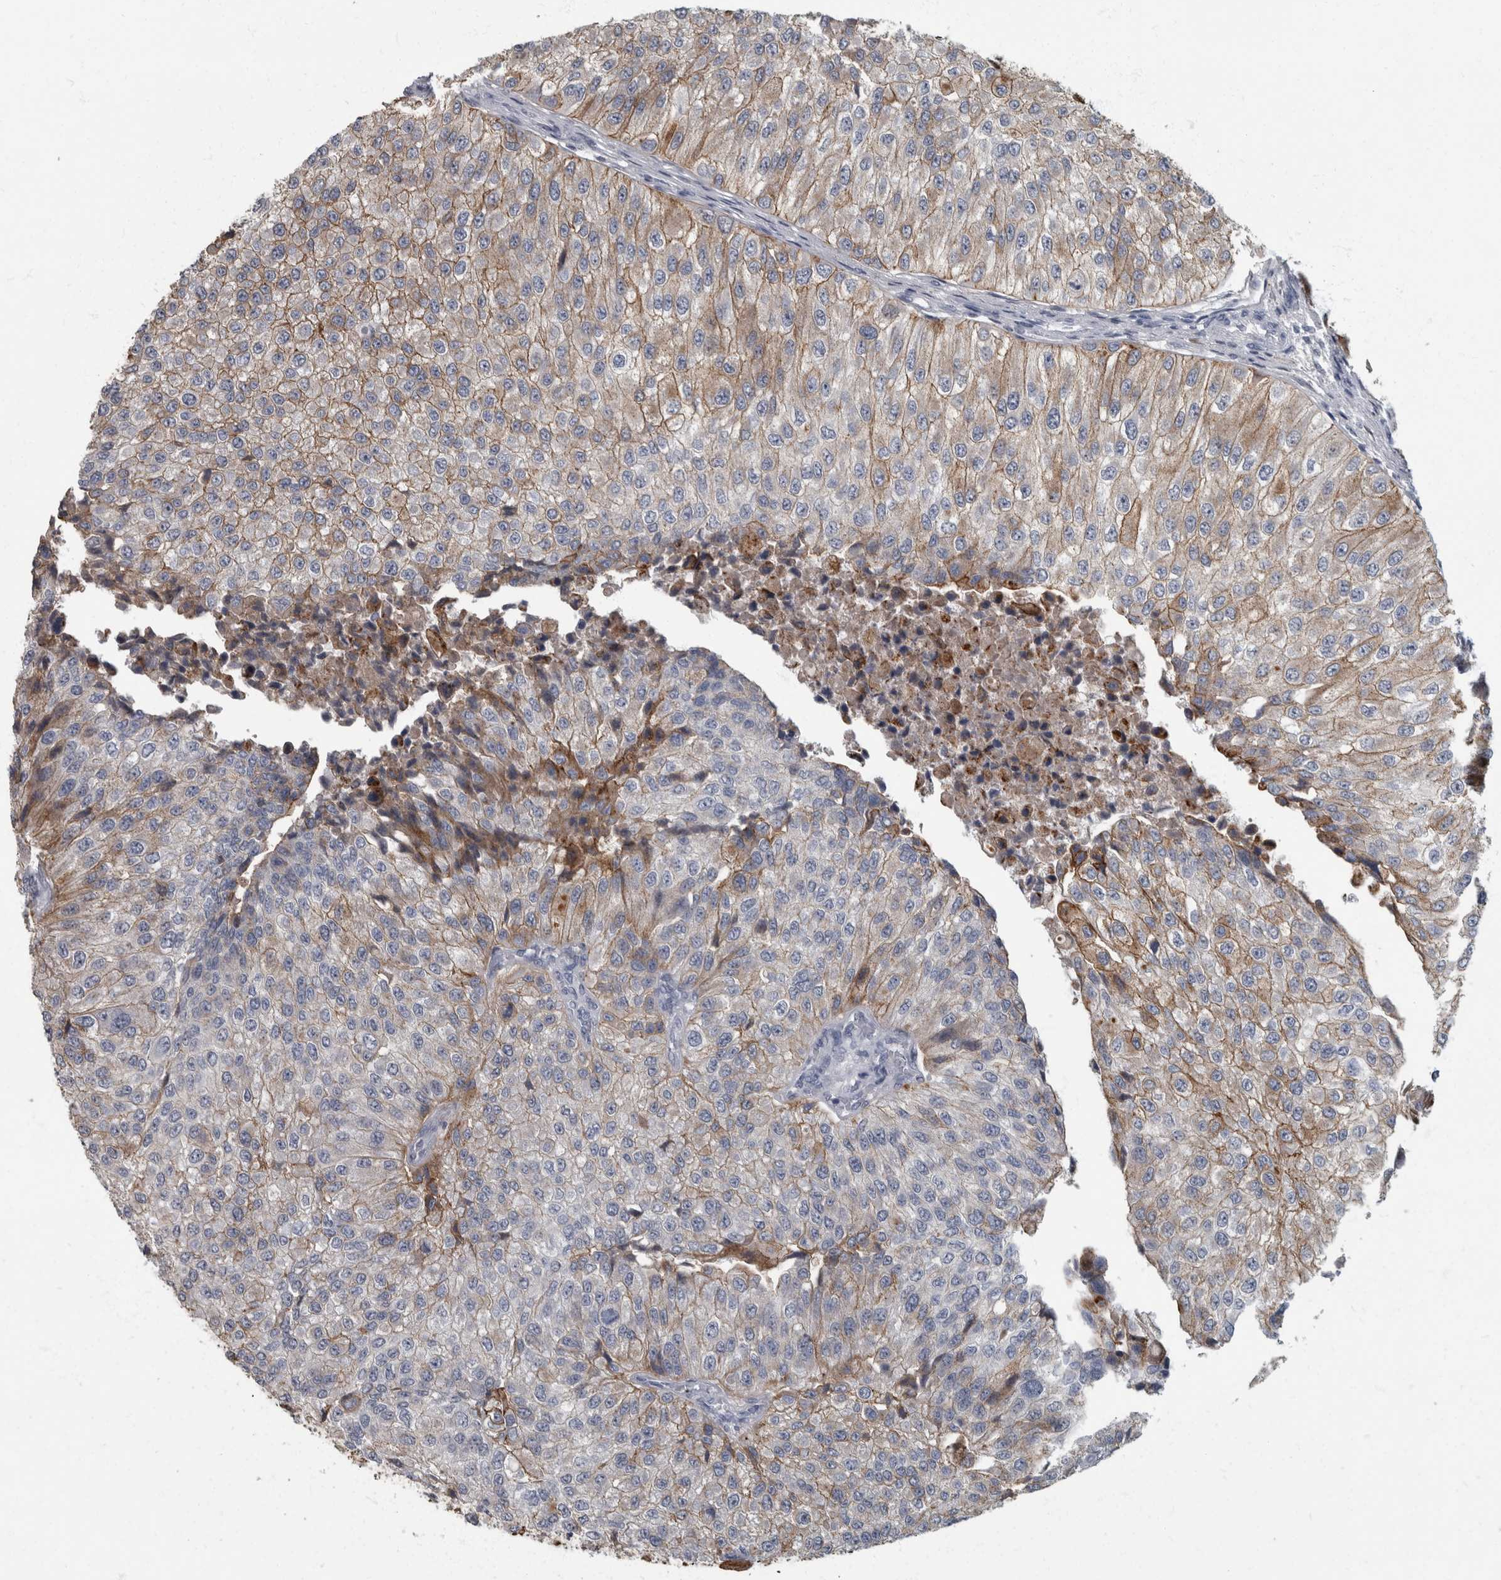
{"staining": {"intensity": "moderate", "quantity": "25%-75%", "location": "cytoplasmic/membranous"}, "tissue": "urothelial cancer", "cell_type": "Tumor cells", "image_type": "cancer", "snomed": [{"axis": "morphology", "description": "Urothelial carcinoma, High grade"}, {"axis": "topography", "description": "Kidney"}, {"axis": "topography", "description": "Urinary bladder"}], "caption": "A high-resolution micrograph shows immunohistochemistry staining of urothelial cancer, which displays moderate cytoplasmic/membranous positivity in about 25%-75% of tumor cells. Using DAB (3,3'-diaminobenzidine) (brown) and hematoxylin (blue) stains, captured at high magnification using brightfield microscopy.", "gene": "DSG2", "patient": {"sex": "male", "age": 77}}